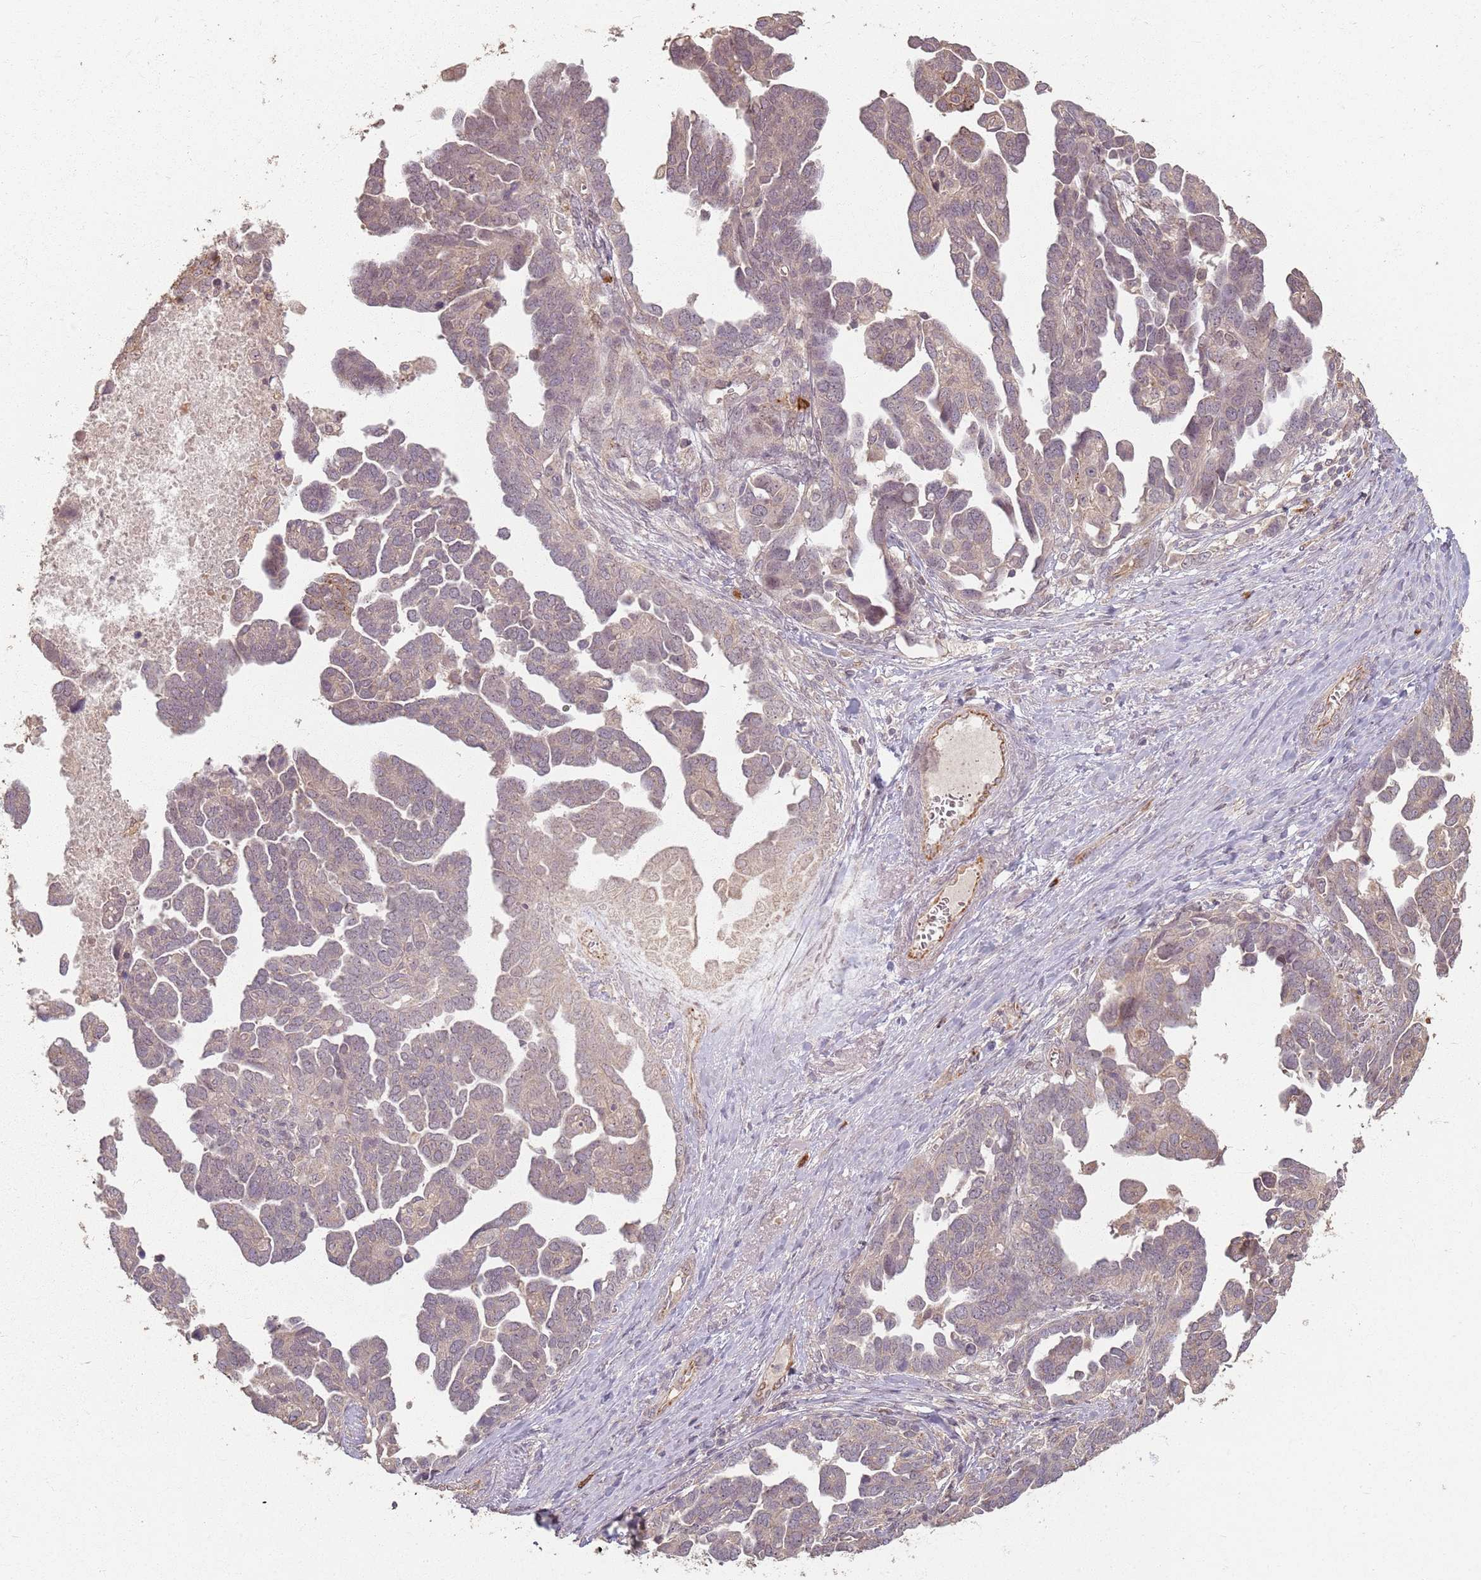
{"staining": {"intensity": "weak", "quantity": "<25%", "location": "cytoplasmic/membranous"}, "tissue": "ovarian cancer", "cell_type": "Tumor cells", "image_type": "cancer", "snomed": [{"axis": "morphology", "description": "Cystadenocarcinoma, serous, NOS"}, {"axis": "topography", "description": "Ovary"}], "caption": "Tumor cells are negative for protein expression in human serous cystadenocarcinoma (ovarian).", "gene": "CCDC168", "patient": {"sex": "female", "age": 54}}